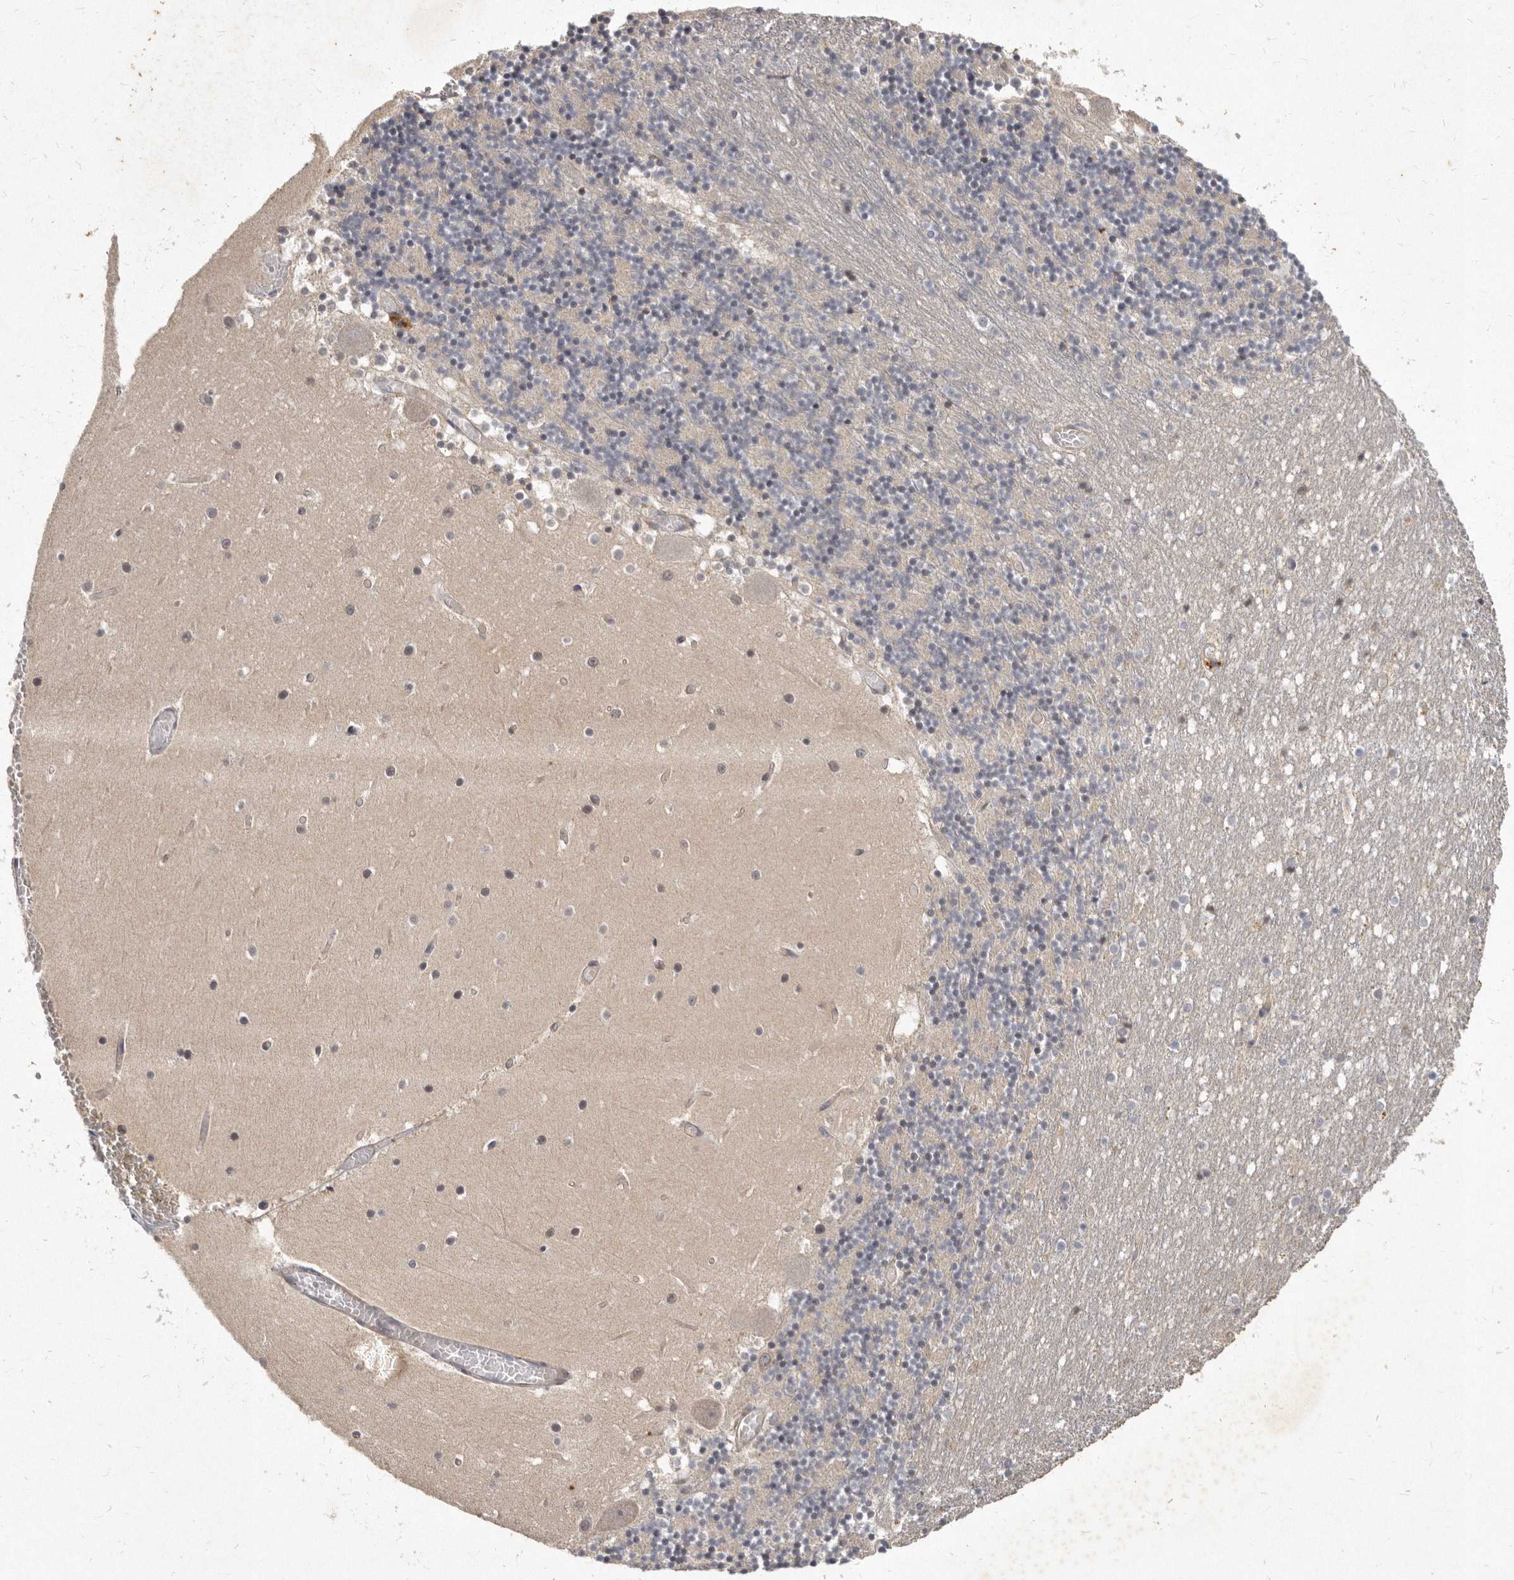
{"staining": {"intensity": "negative", "quantity": "none", "location": "none"}, "tissue": "cerebellum", "cell_type": "Cells in granular layer", "image_type": "normal", "snomed": [{"axis": "morphology", "description": "Normal tissue, NOS"}, {"axis": "topography", "description": "Cerebellum"}], "caption": "There is no significant staining in cells in granular layer of cerebellum. (DAB immunohistochemistry (IHC), high magnification).", "gene": "SLC22A1", "patient": {"sex": "female", "age": 28}}